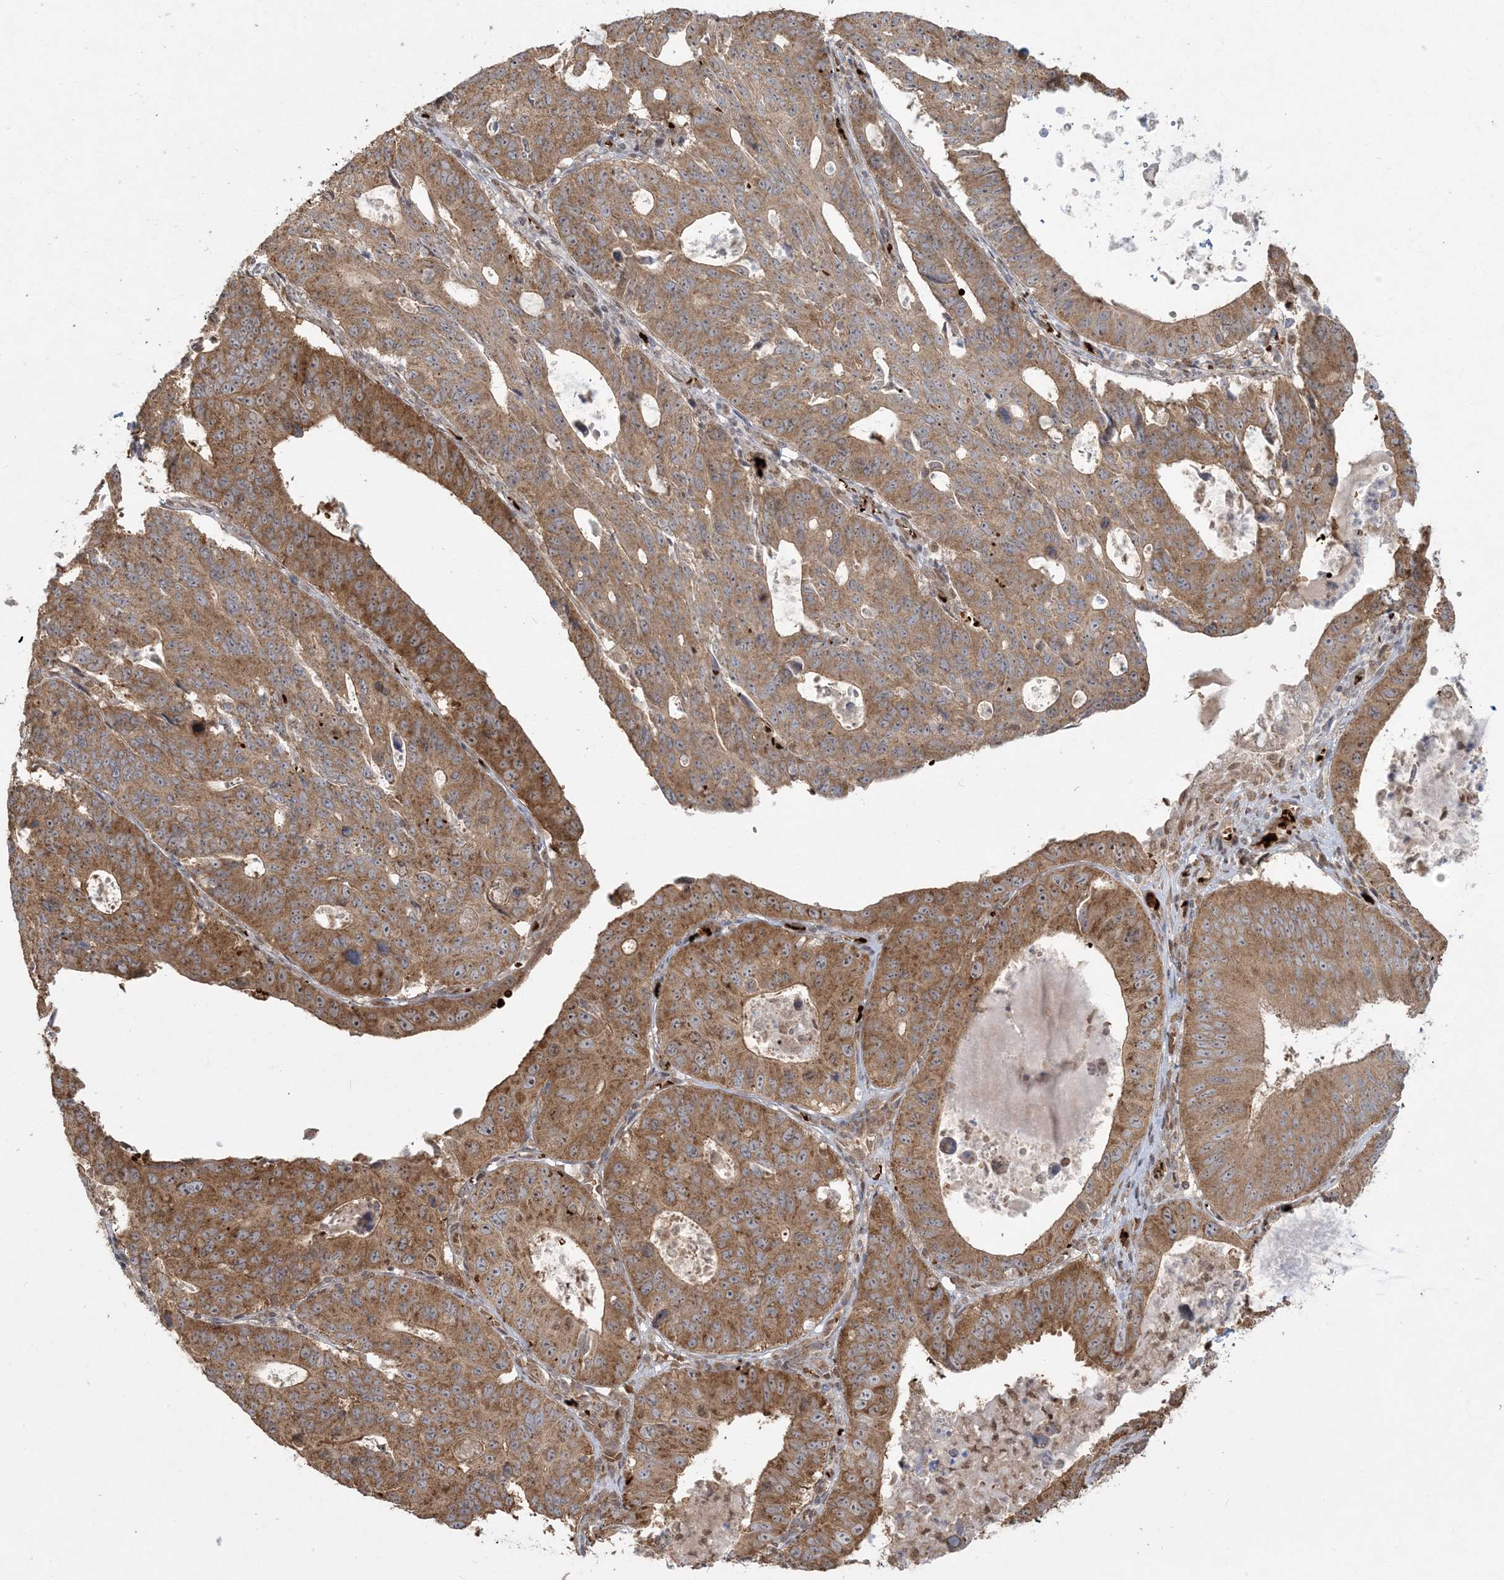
{"staining": {"intensity": "moderate", "quantity": ">75%", "location": "cytoplasmic/membranous,nuclear"}, "tissue": "stomach cancer", "cell_type": "Tumor cells", "image_type": "cancer", "snomed": [{"axis": "morphology", "description": "Adenocarcinoma, NOS"}, {"axis": "topography", "description": "Stomach"}], "caption": "Immunohistochemistry staining of adenocarcinoma (stomach), which reveals medium levels of moderate cytoplasmic/membranous and nuclear staining in about >75% of tumor cells indicating moderate cytoplasmic/membranous and nuclear protein expression. The staining was performed using DAB (3,3'-diaminobenzidine) (brown) for protein detection and nuclei were counterstained in hematoxylin (blue).", "gene": "ABCF3", "patient": {"sex": "male", "age": 59}}